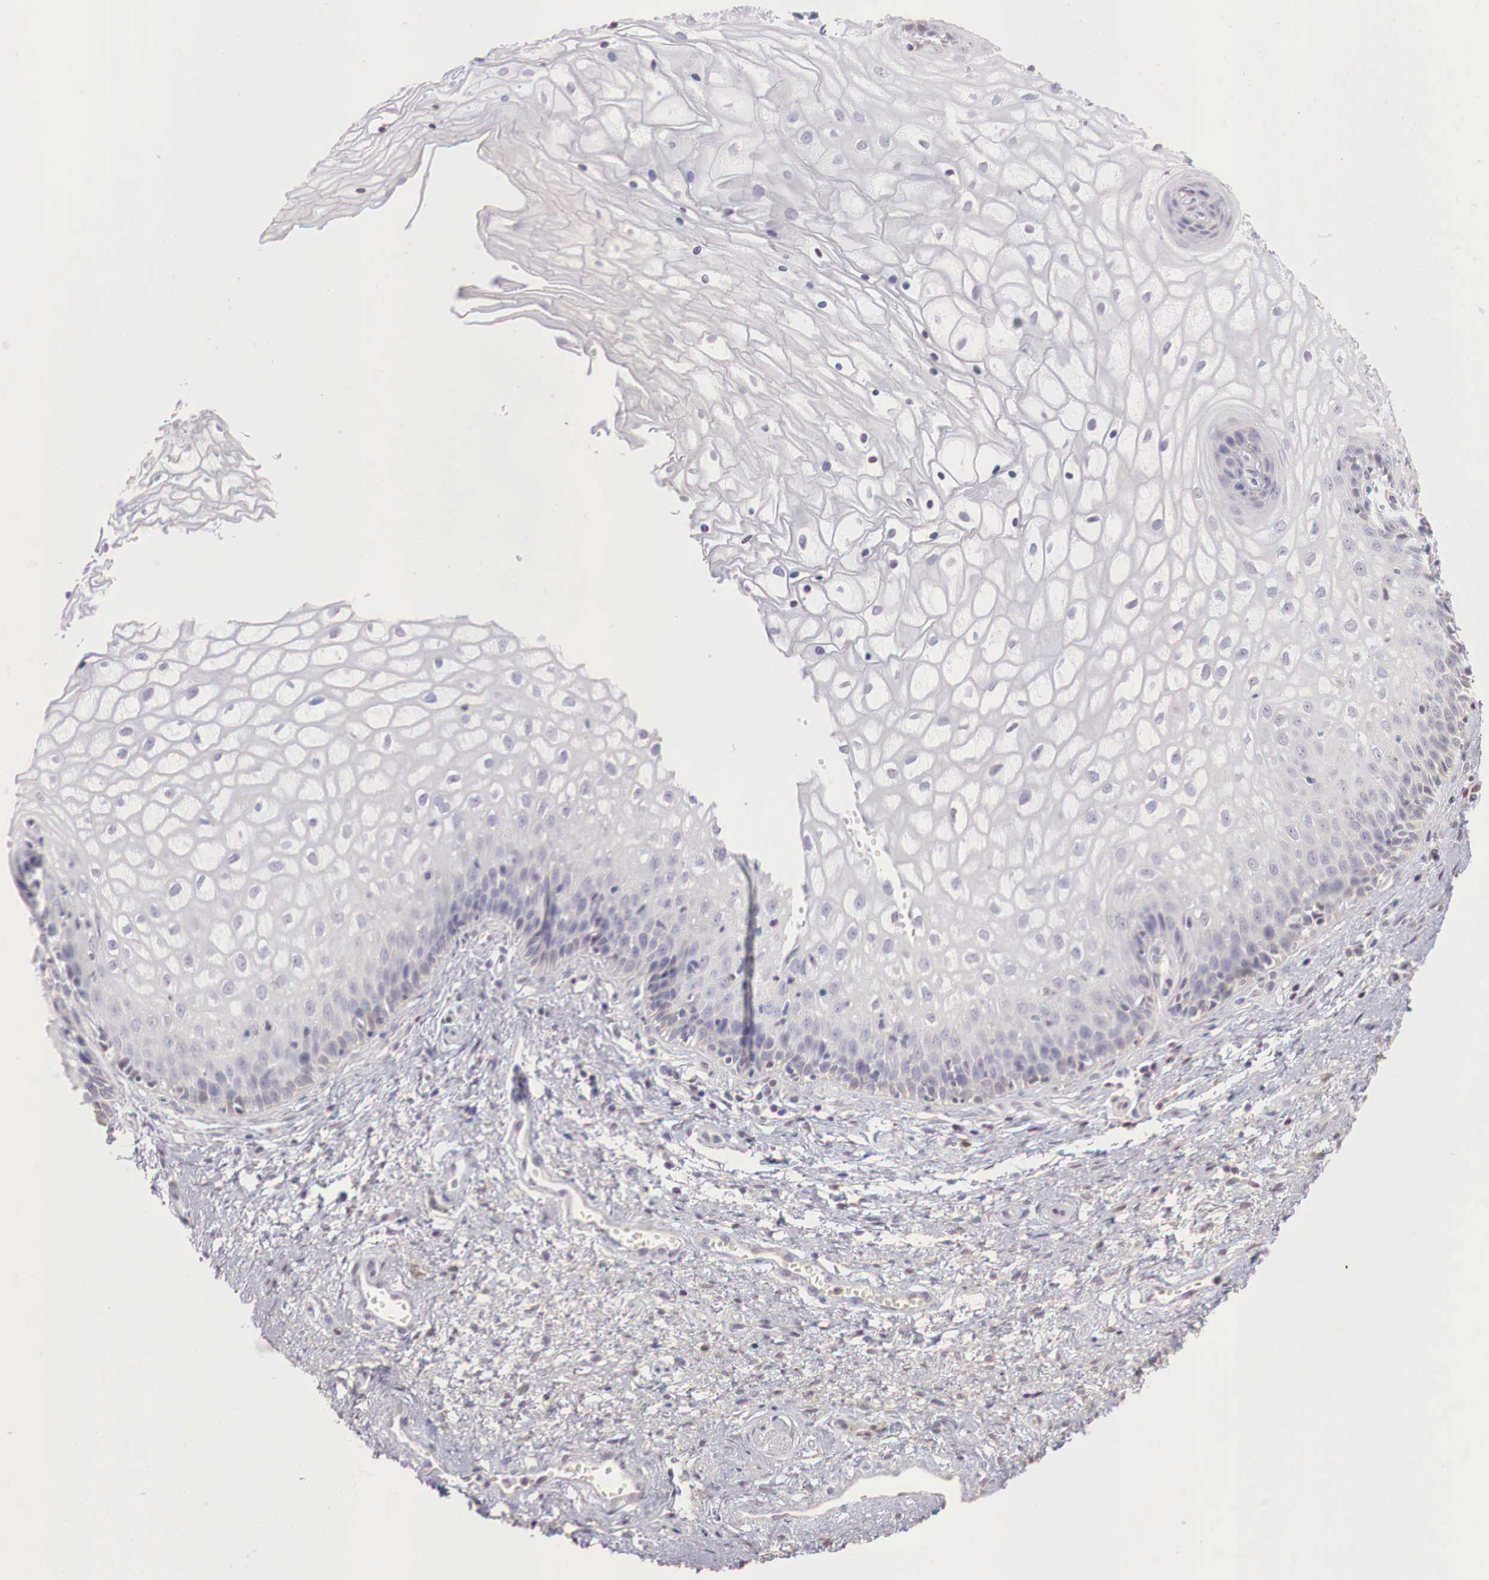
{"staining": {"intensity": "weak", "quantity": "<25%", "location": "cytoplasmic/membranous"}, "tissue": "vagina", "cell_type": "Squamous epithelial cells", "image_type": "normal", "snomed": [{"axis": "morphology", "description": "Normal tissue, NOS"}, {"axis": "topography", "description": "Vagina"}], "caption": "High magnification brightfield microscopy of benign vagina stained with DAB (brown) and counterstained with hematoxylin (blue): squamous epithelial cells show no significant expression. (DAB (3,3'-diaminobenzidine) immunohistochemistry visualized using brightfield microscopy, high magnification).", "gene": "XPNPEP2", "patient": {"sex": "female", "age": 34}}